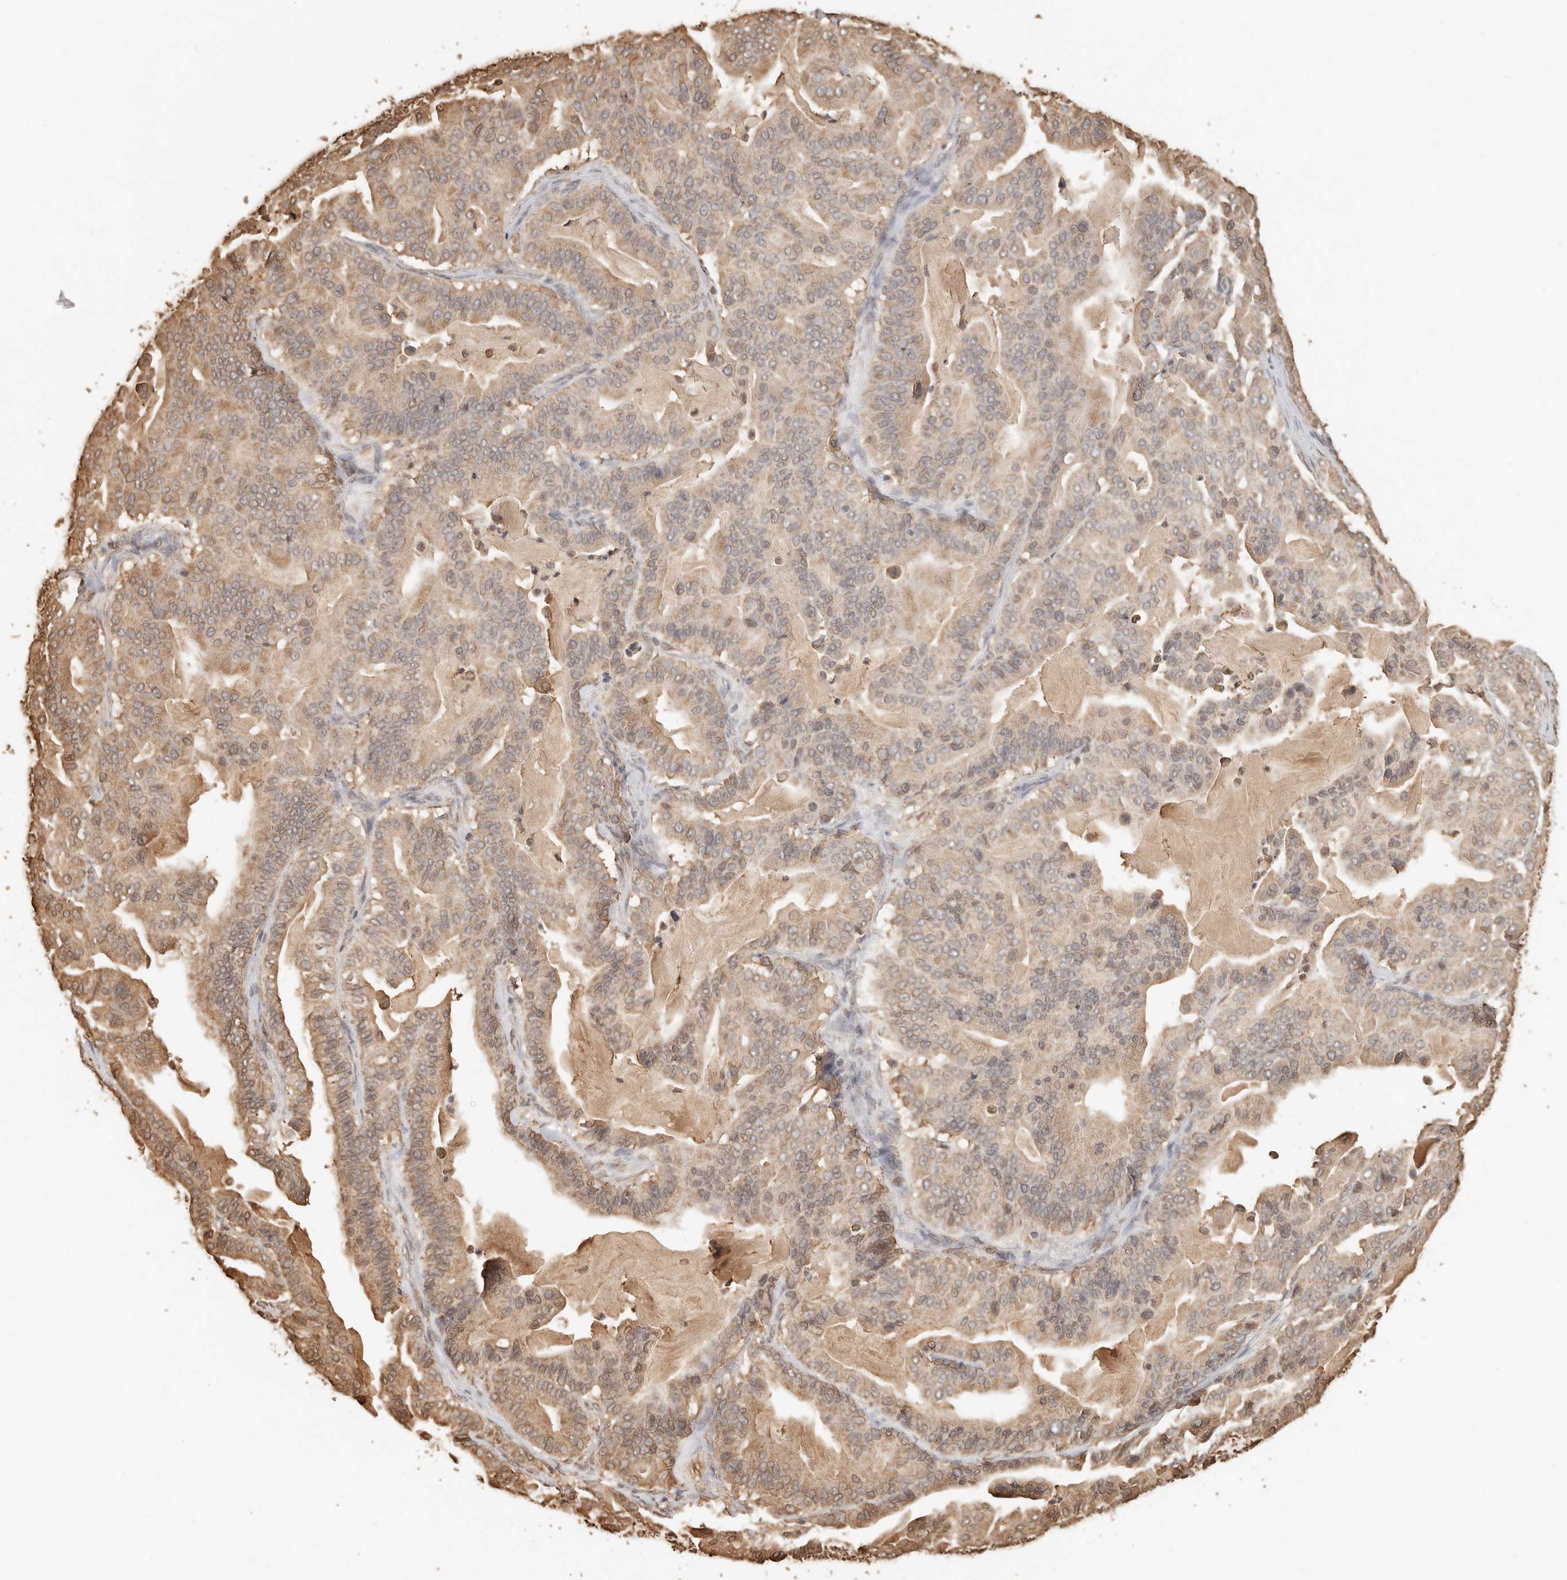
{"staining": {"intensity": "moderate", "quantity": "25%-75%", "location": "cytoplasmic/membranous"}, "tissue": "pancreatic cancer", "cell_type": "Tumor cells", "image_type": "cancer", "snomed": [{"axis": "morphology", "description": "Adenocarcinoma, NOS"}, {"axis": "topography", "description": "Pancreas"}], "caption": "The photomicrograph exhibits immunohistochemical staining of pancreatic adenocarcinoma. There is moderate cytoplasmic/membranous expression is present in about 25%-75% of tumor cells.", "gene": "ARHGEF10L", "patient": {"sex": "male", "age": 63}}